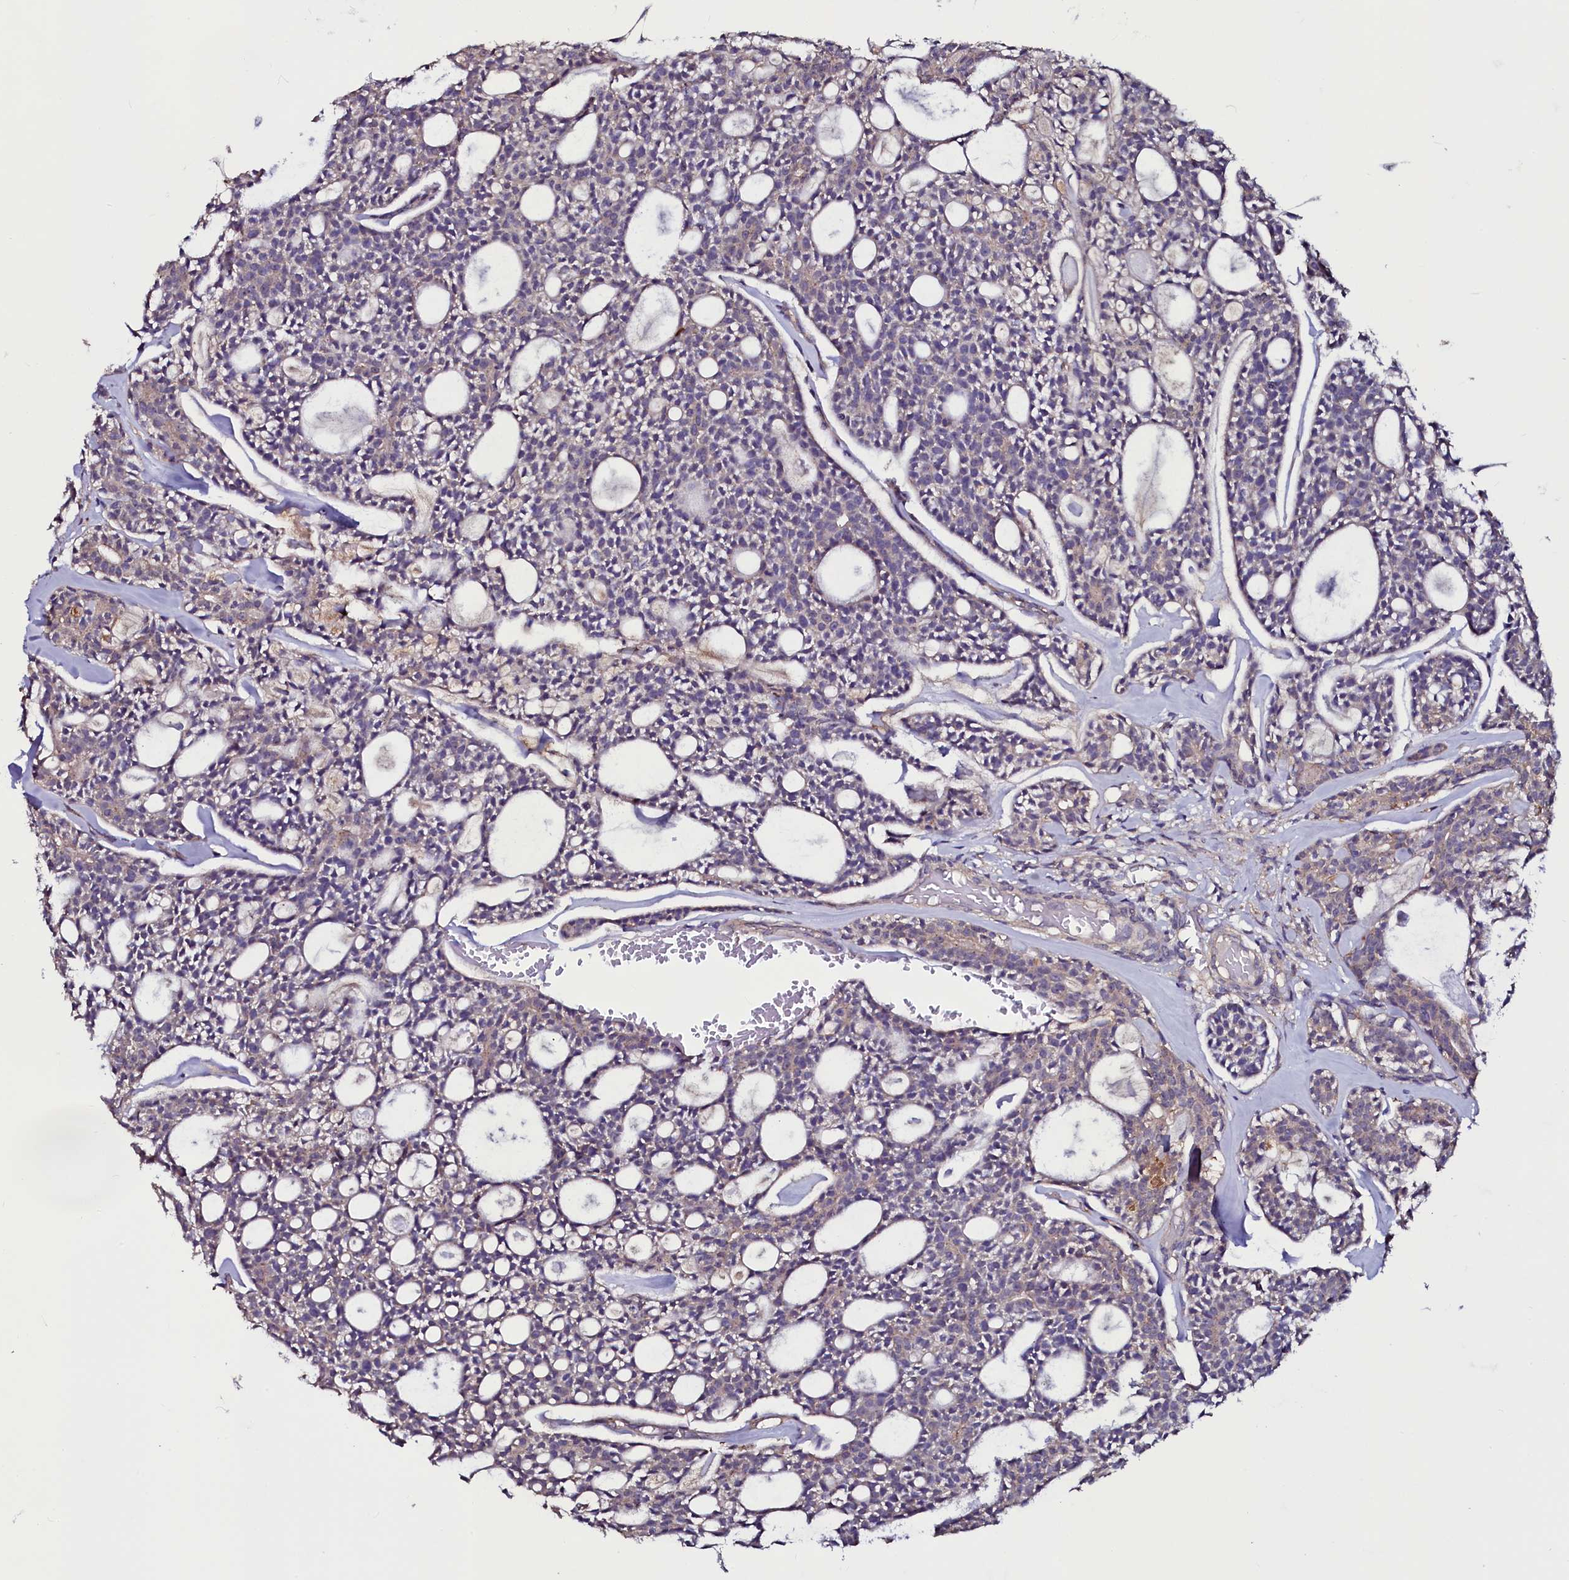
{"staining": {"intensity": "weak", "quantity": "<25%", "location": "cytoplasmic/membranous"}, "tissue": "head and neck cancer", "cell_type": "Tumor cells", "image_type": "cancer", "snomed": [{"axis": "morphology", "description": "Adenocarcinoma, NOS"}, {"axis": "topography", "description": "Salivary gland"}, {"axis": "topography", "description": "Head-Neck"}], "caption": "Immunohistochemistry (IHC) photomicrograph of human head and neck adenocarcinoma stained for a protein (brown), which shows no positivity in tumor cells.", "gene": "USPL1", "patient": {"sex": "male", "age": 55}}